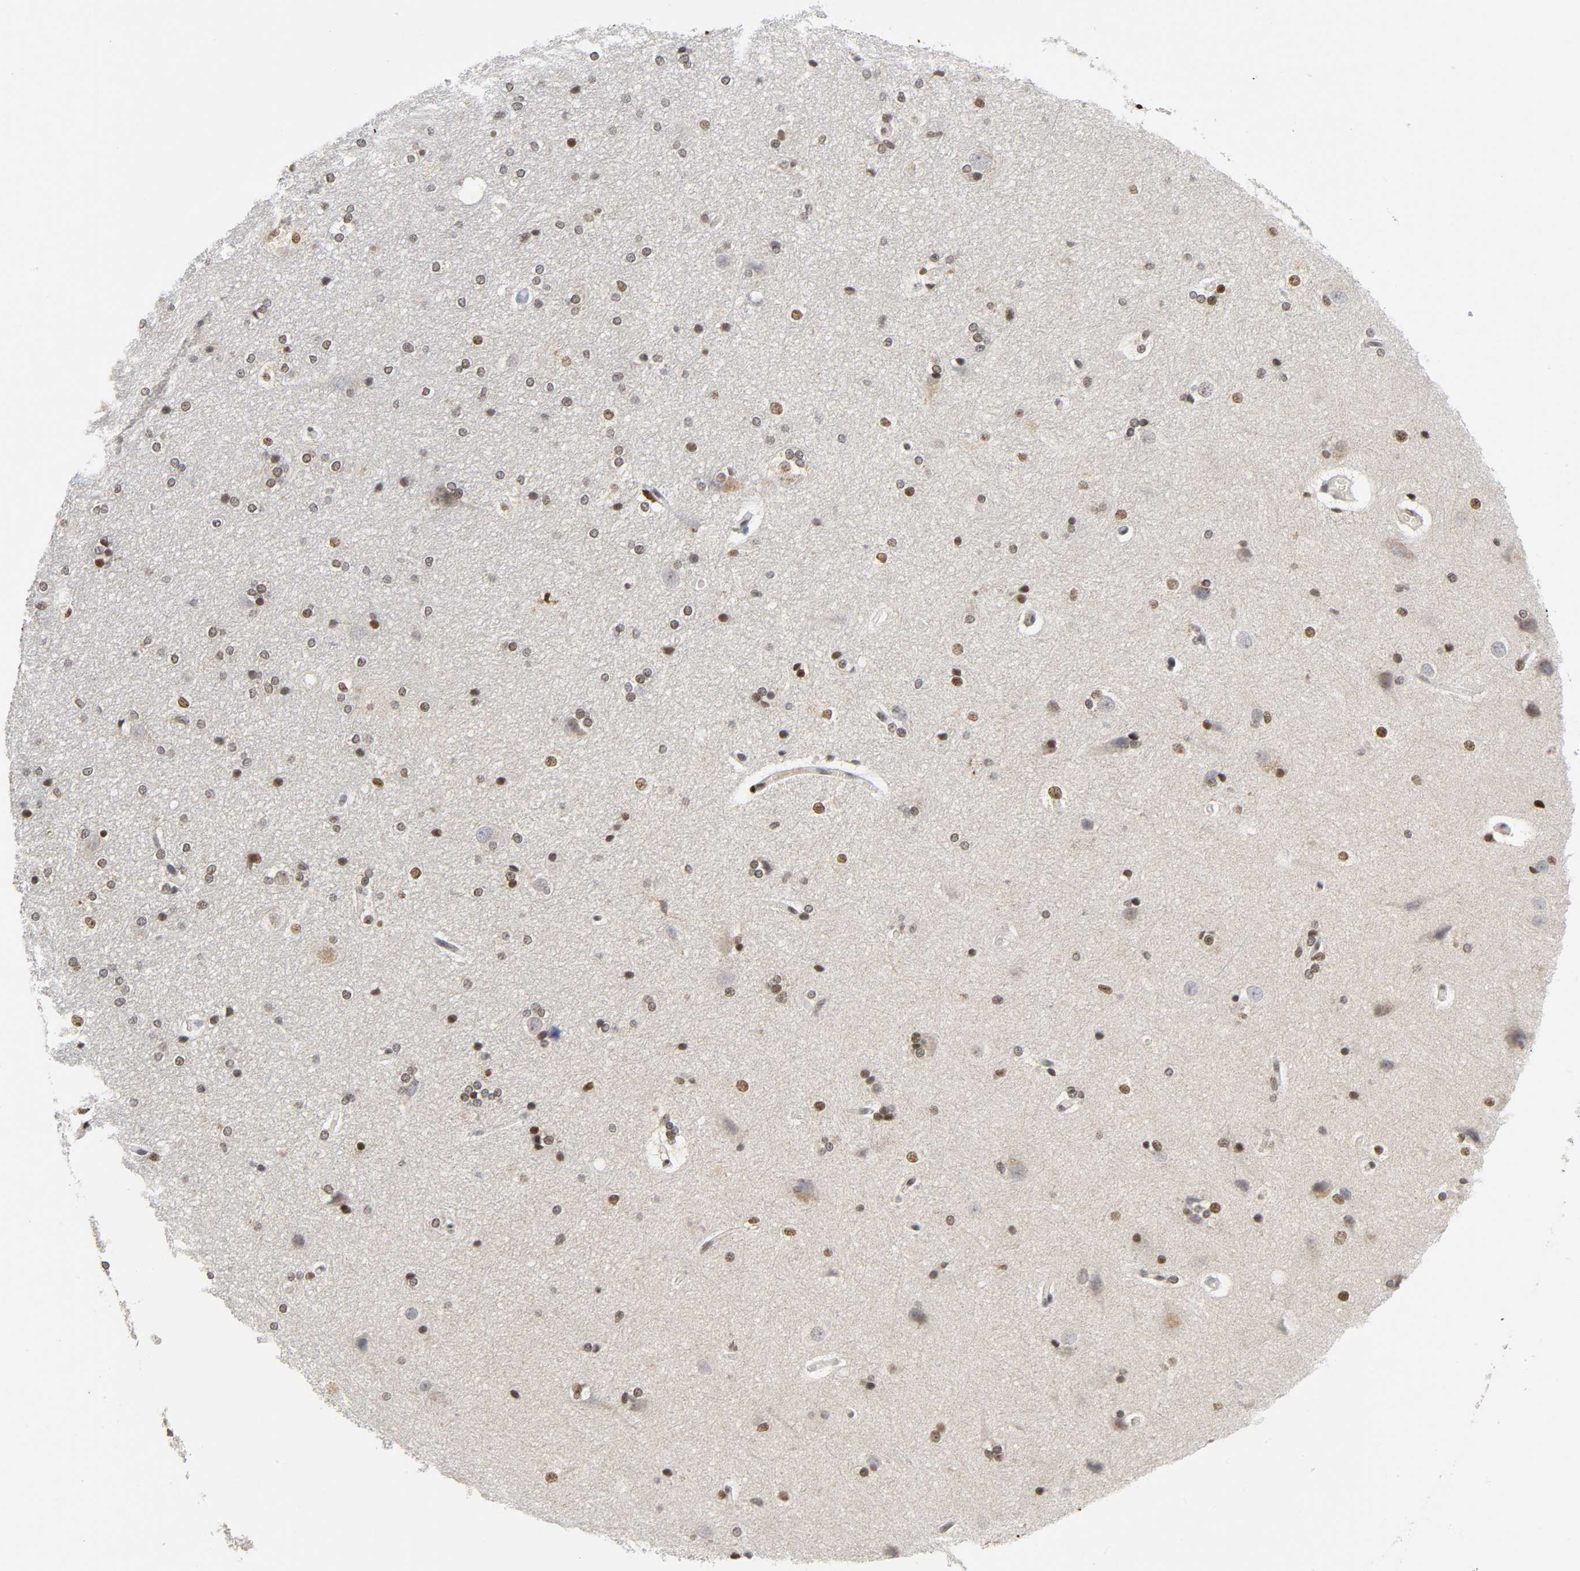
{"staining": {"intensity": "moderate", "quantity": "25%-75%", "location": "nuclear"}, "tissue": "hippocampus", "cell_type": "Glial cells", "image_type": "normal", "snomed": [{"axis": "morphology", "description": "Normal tissue, NOS"}, {"axis": "topography", "description": "Hippocampus"}], "caption": "Hippocampus stained for a protein shows moderate nuclear positivity in glial cells.", "gene": "KAT2B", "patient": {"sex": "female", "age": 19}}